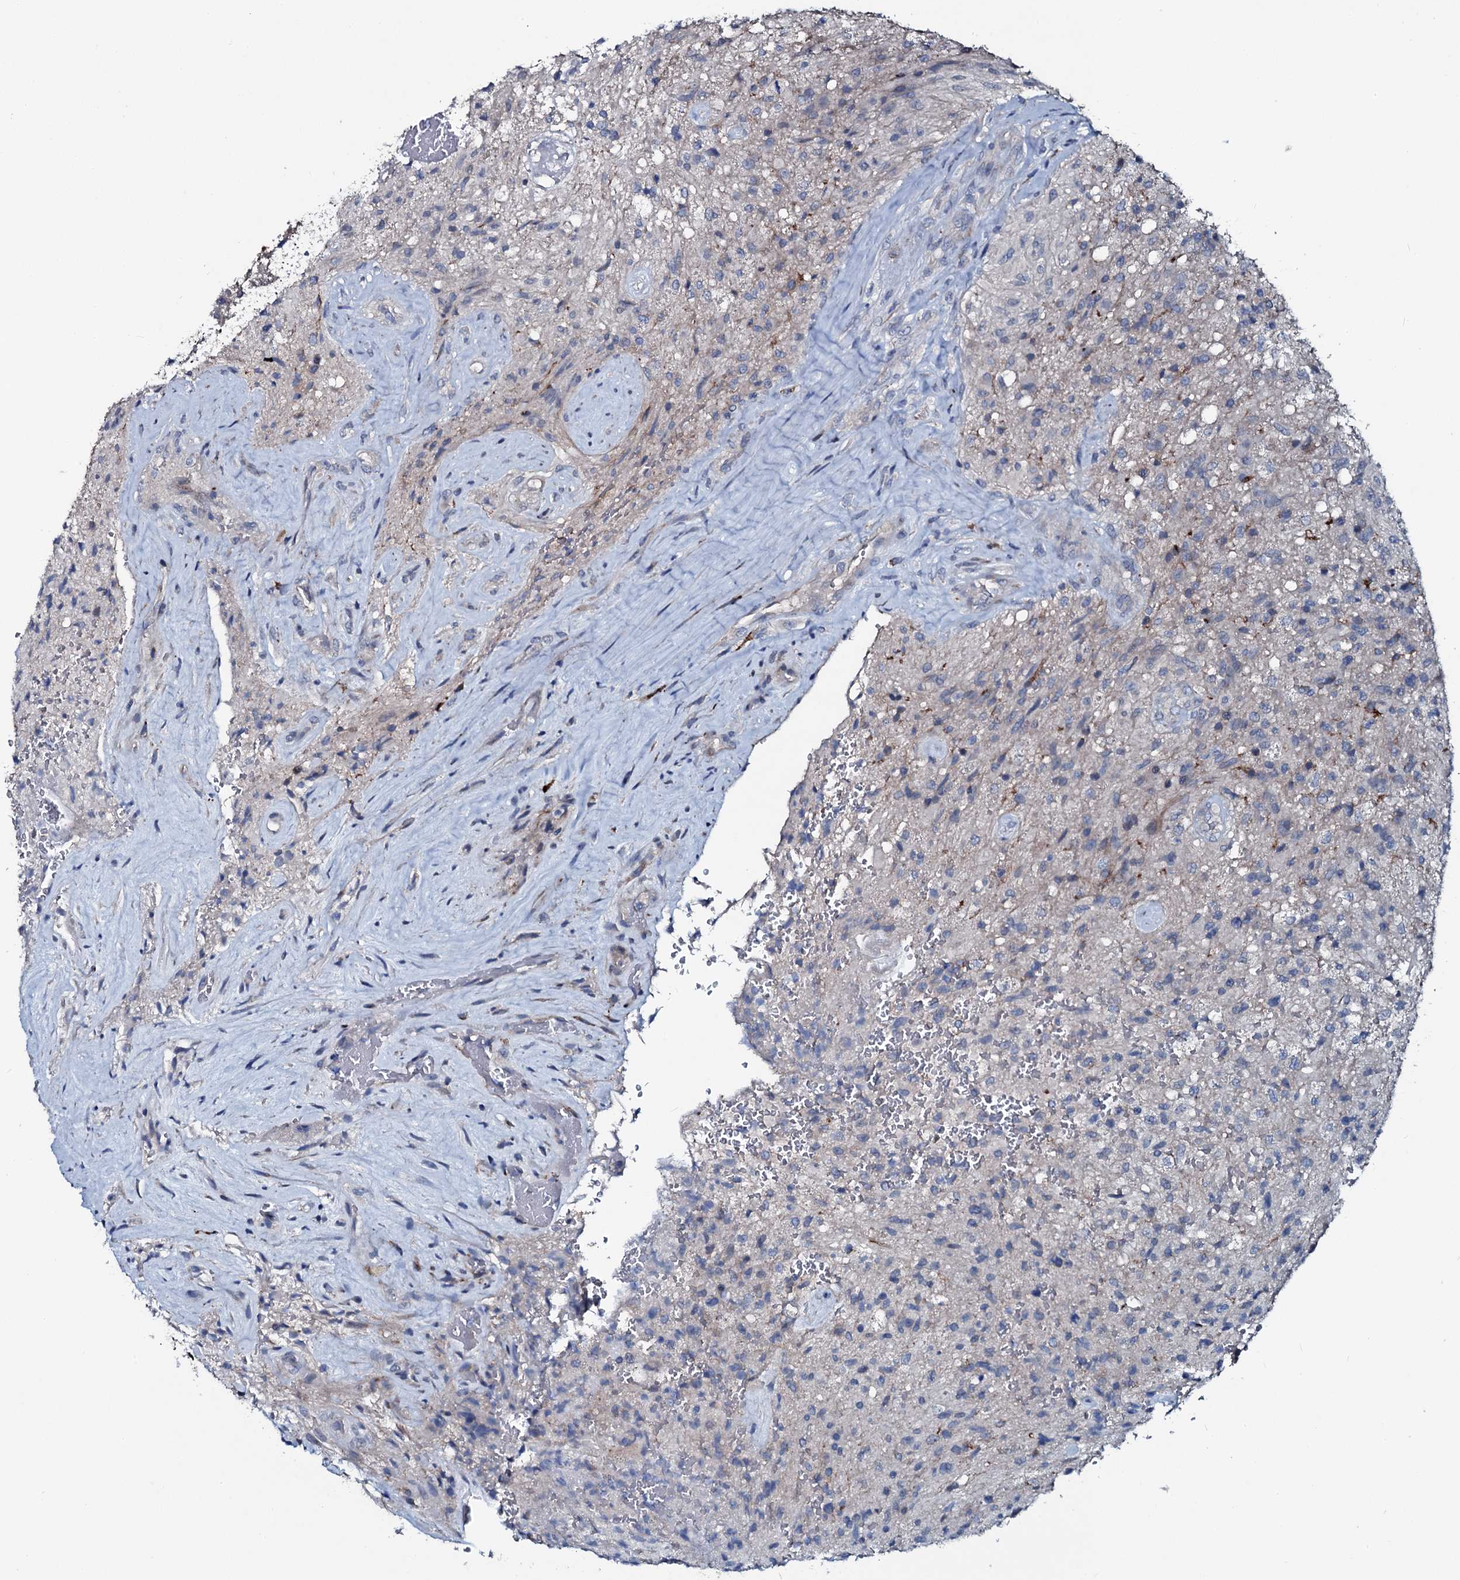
{"staining": {"intensity": "negative", "quantity": "none", "location": "none"}, "tissue": "glioma", "cell_type": "Tumor cells", "image_type": "cancer", "snomed": [{"axis": "morphology", "description": "Glioma, malignant, High grade"}, {"axis": "topography", "description": "Brain"}], "caption": "Tumor cells show no significant expression in malignant glioma (high-grade).", "gene": "IL12B", "patient": {"sex": "male", "age": 56}}